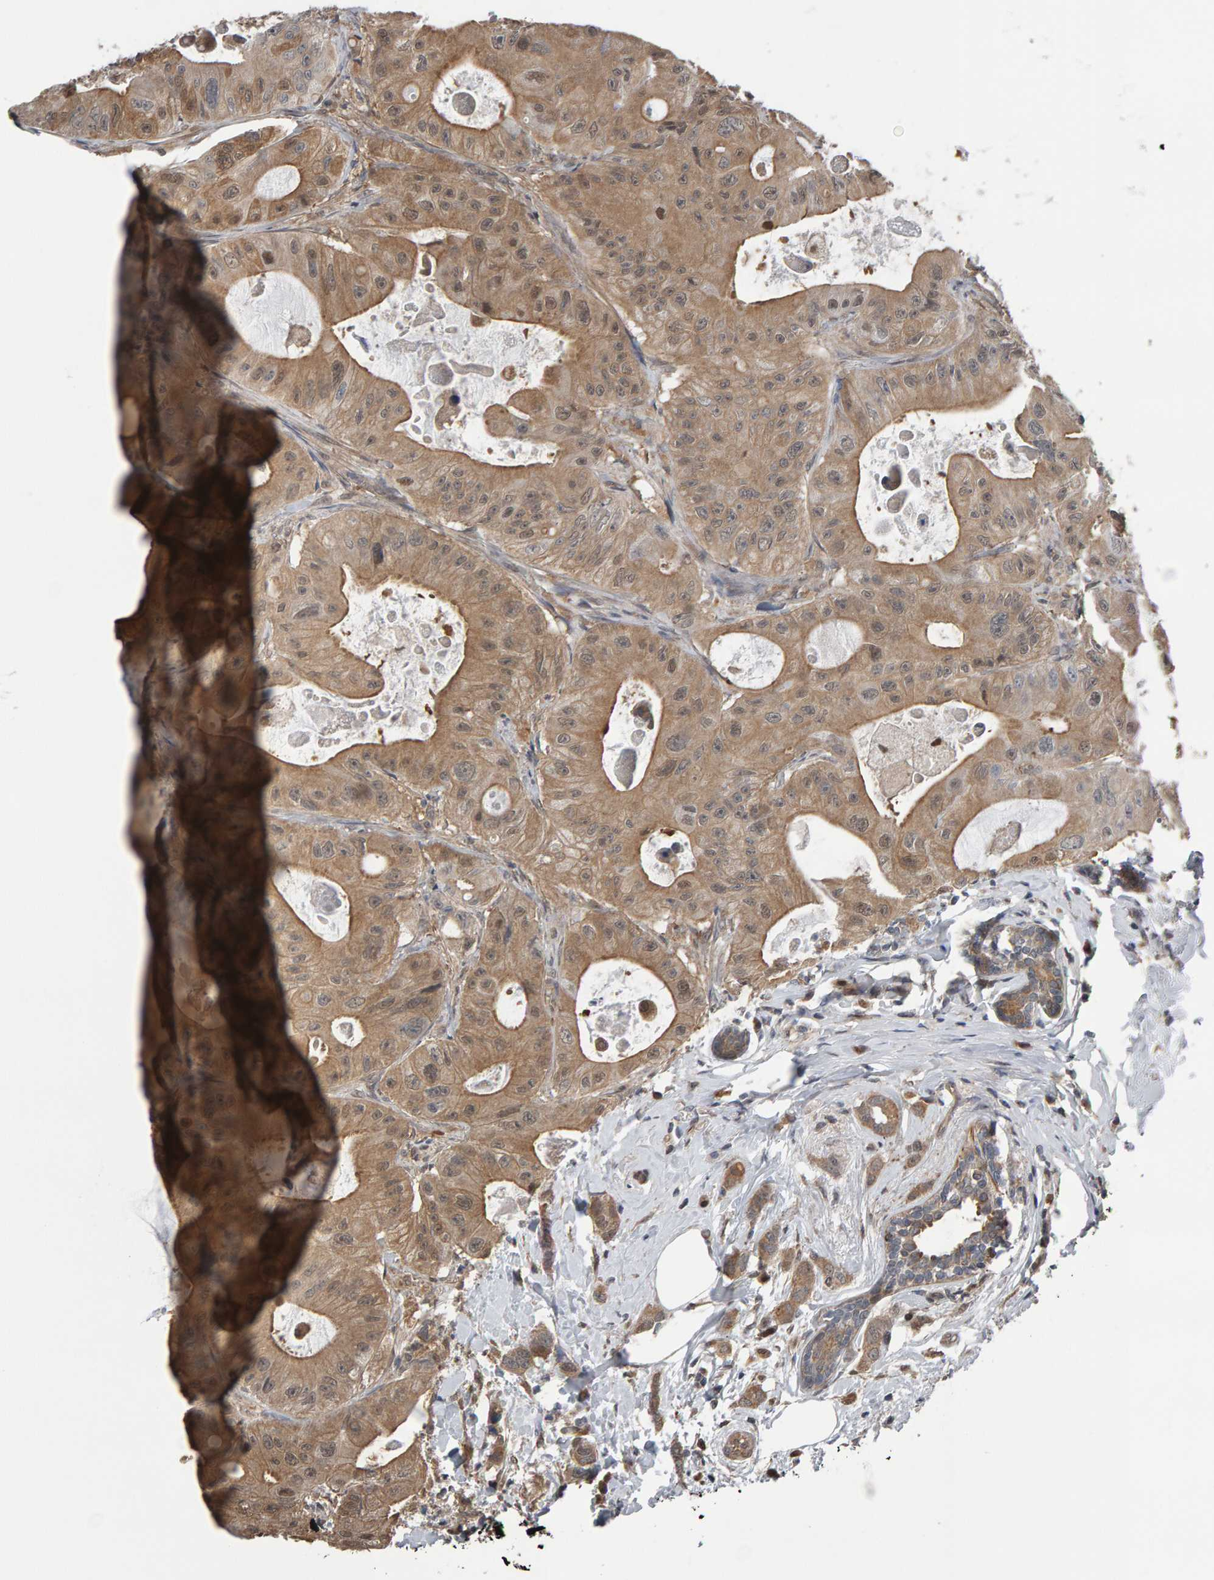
{"staining": {"intensity": "moderate", "quantity": ">75%", "location": "cytoplasmic/membranous"}, "tissue": "colorectal cancer", "cell_type": "Tumor cells", "image_type": "cancer", "snomed": [{"axis": "morphology", "description": "Adenocarcinoma, NOS"}, {"axis": "topography", "description": "Colon"}], "caption": "Protein expression analysis of colorectal cancer reveals moderate cytoplasmic/membranous positivity in about >75% of tumor cells. (DAB IHC, brown staining for protein, blue staining for nuclei).", "gene": "COASY", "patient": {"sex": "female", "age": 46}}